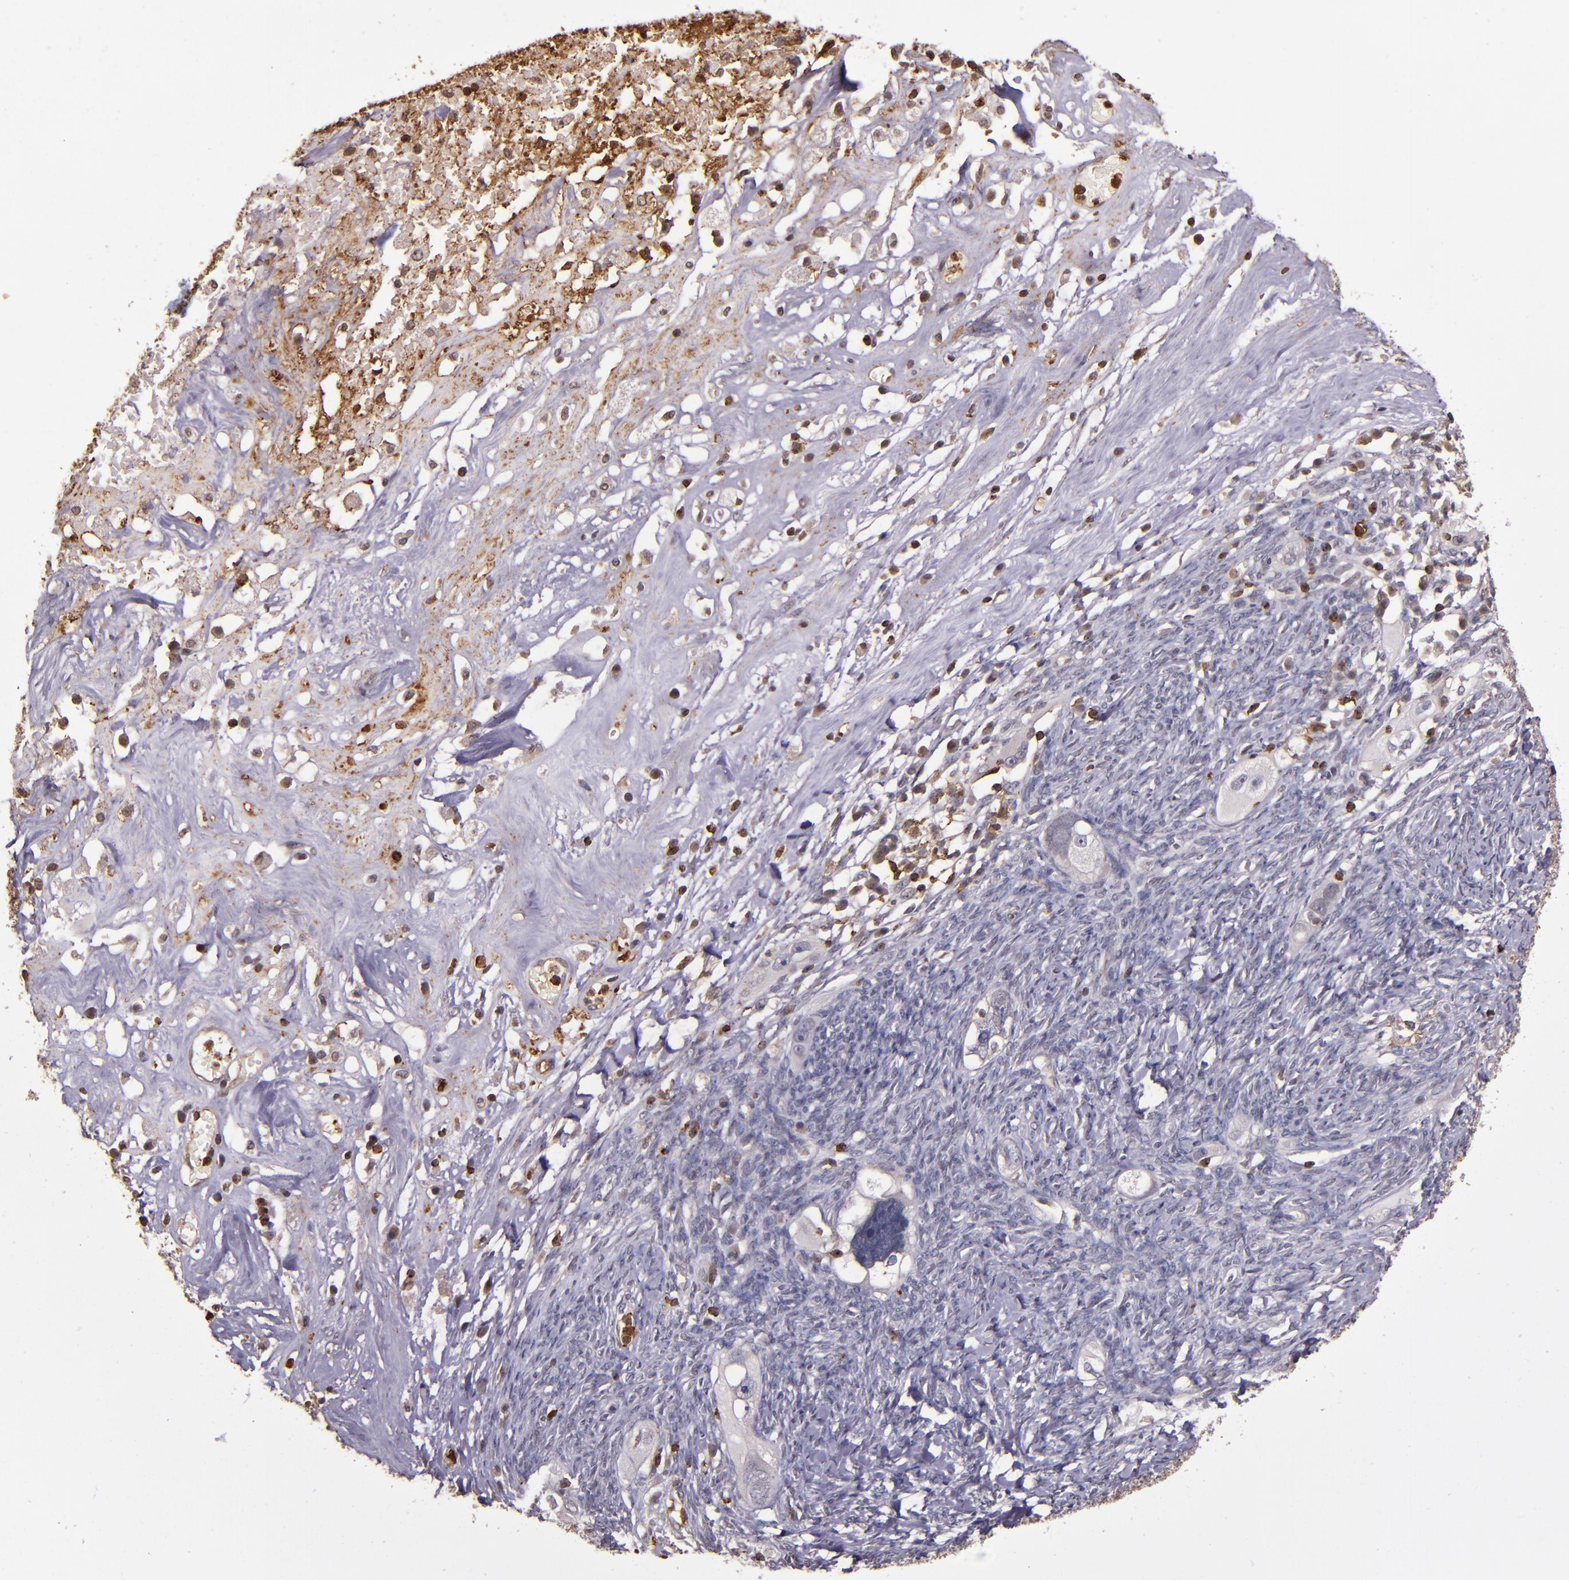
{"staining": {"intensity": "negative", "quantity": "none", "location": "none"}, "tissue": "ovarian cancer", "cell_type": "Tumor cells", "image_type": "cancer", "snomed": [{"axis": "morphology", "description": "Normal tissue, NOS"}, {"axis": "morphology", "description": "Cystadenocarcinoma, serous, NOS"}, {"axis": "topography", "description": "Ovary"}], "caption": "Tumor cells are negative for protein expression in human serous cystadenocarcinoma (ovarian).", "gene": "SLC2A3", "patient": {"sex": "female", "age": 62}}